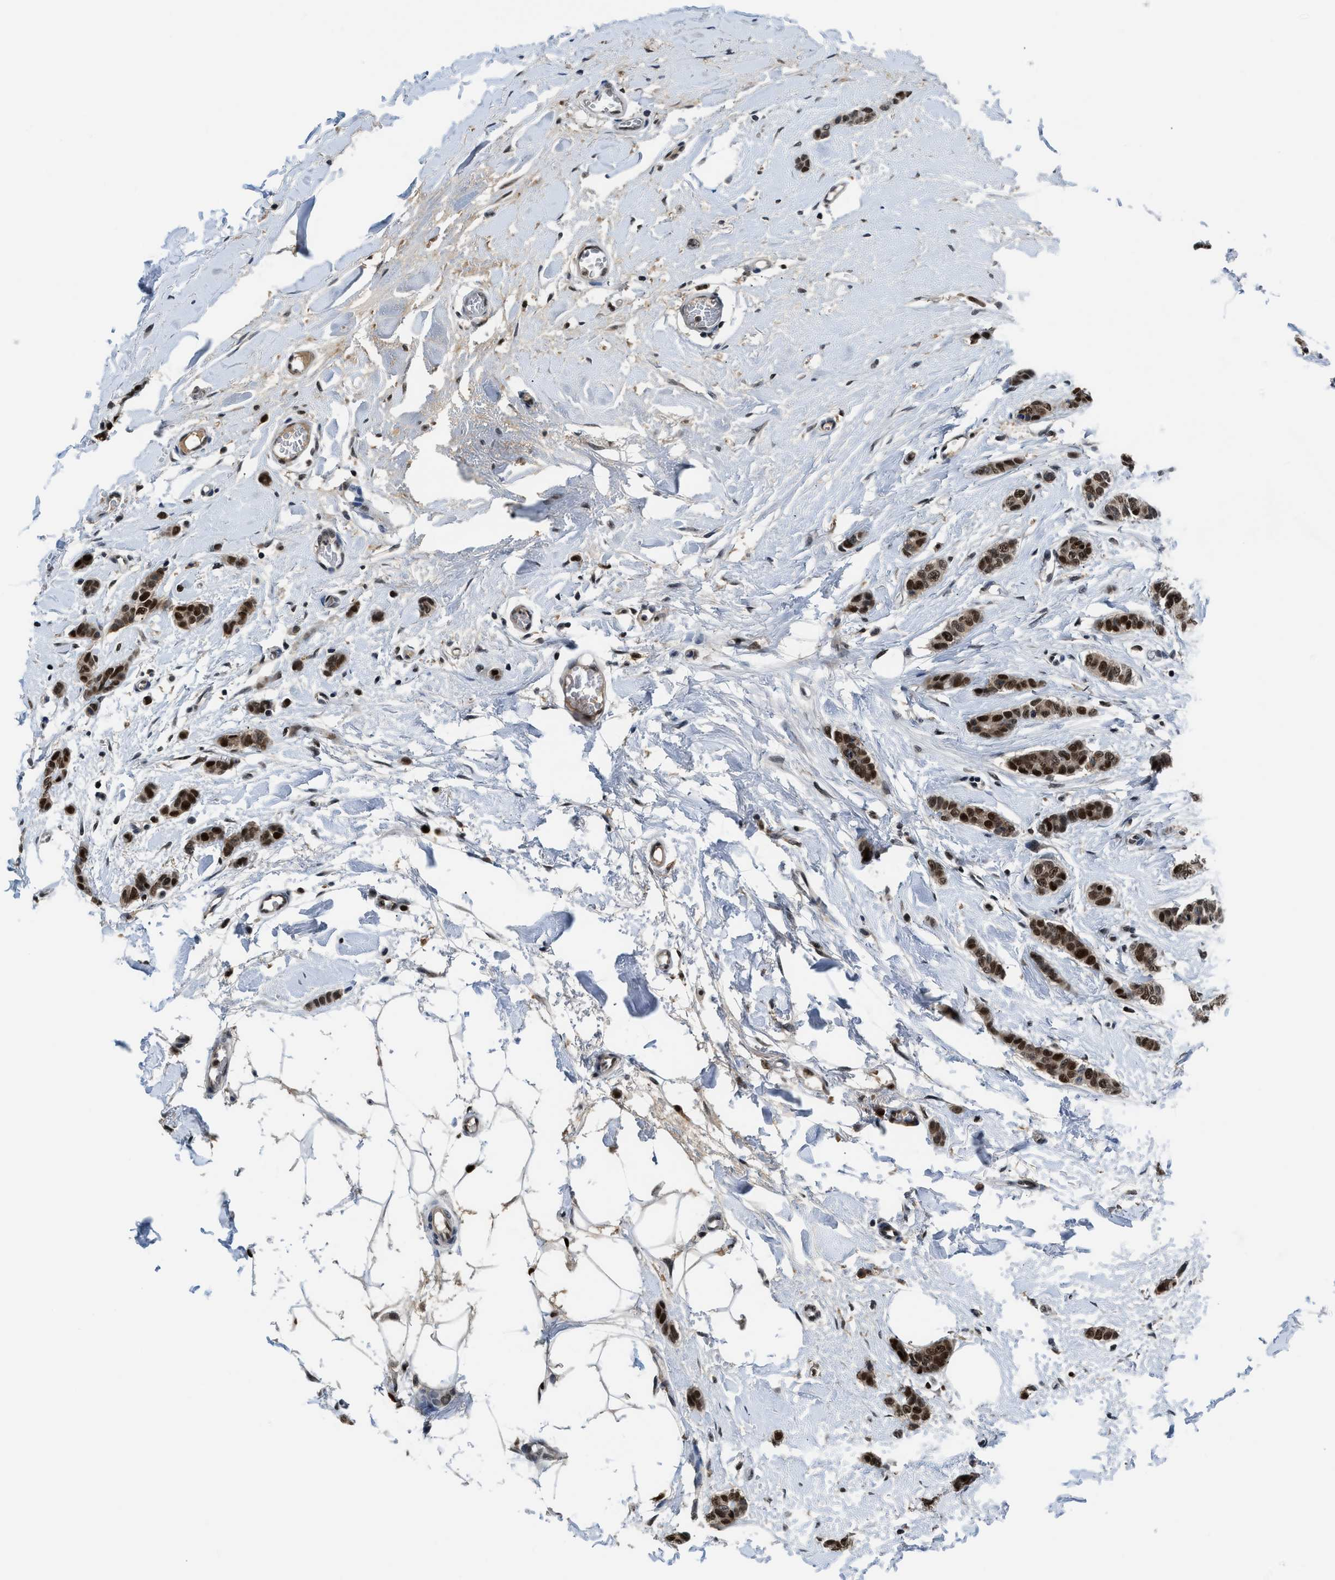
{"staining": {"intensity": "strong", "quantity": ">75%", "location": "nuclear"}, "tissue": "breast cancer", "cell_type": "Tumor cells", "image_type": "cancer", "snomed": [{"axis": "morphology", "description": "Lobular carcinoma"}, {"axis": "topography", "description": "Skin"}, {"axis": "topography", "description": "Breast"}], "caption": "Immunohistochemistry (IHC) photomicrograph of lobular carcinoma (breast) stained for a protein (brown), which displays high levels of strong nuclear expression in about >75% of tumor cells.", "gene": "ALX1", "patient": {"sex": "female", "age": 46}}